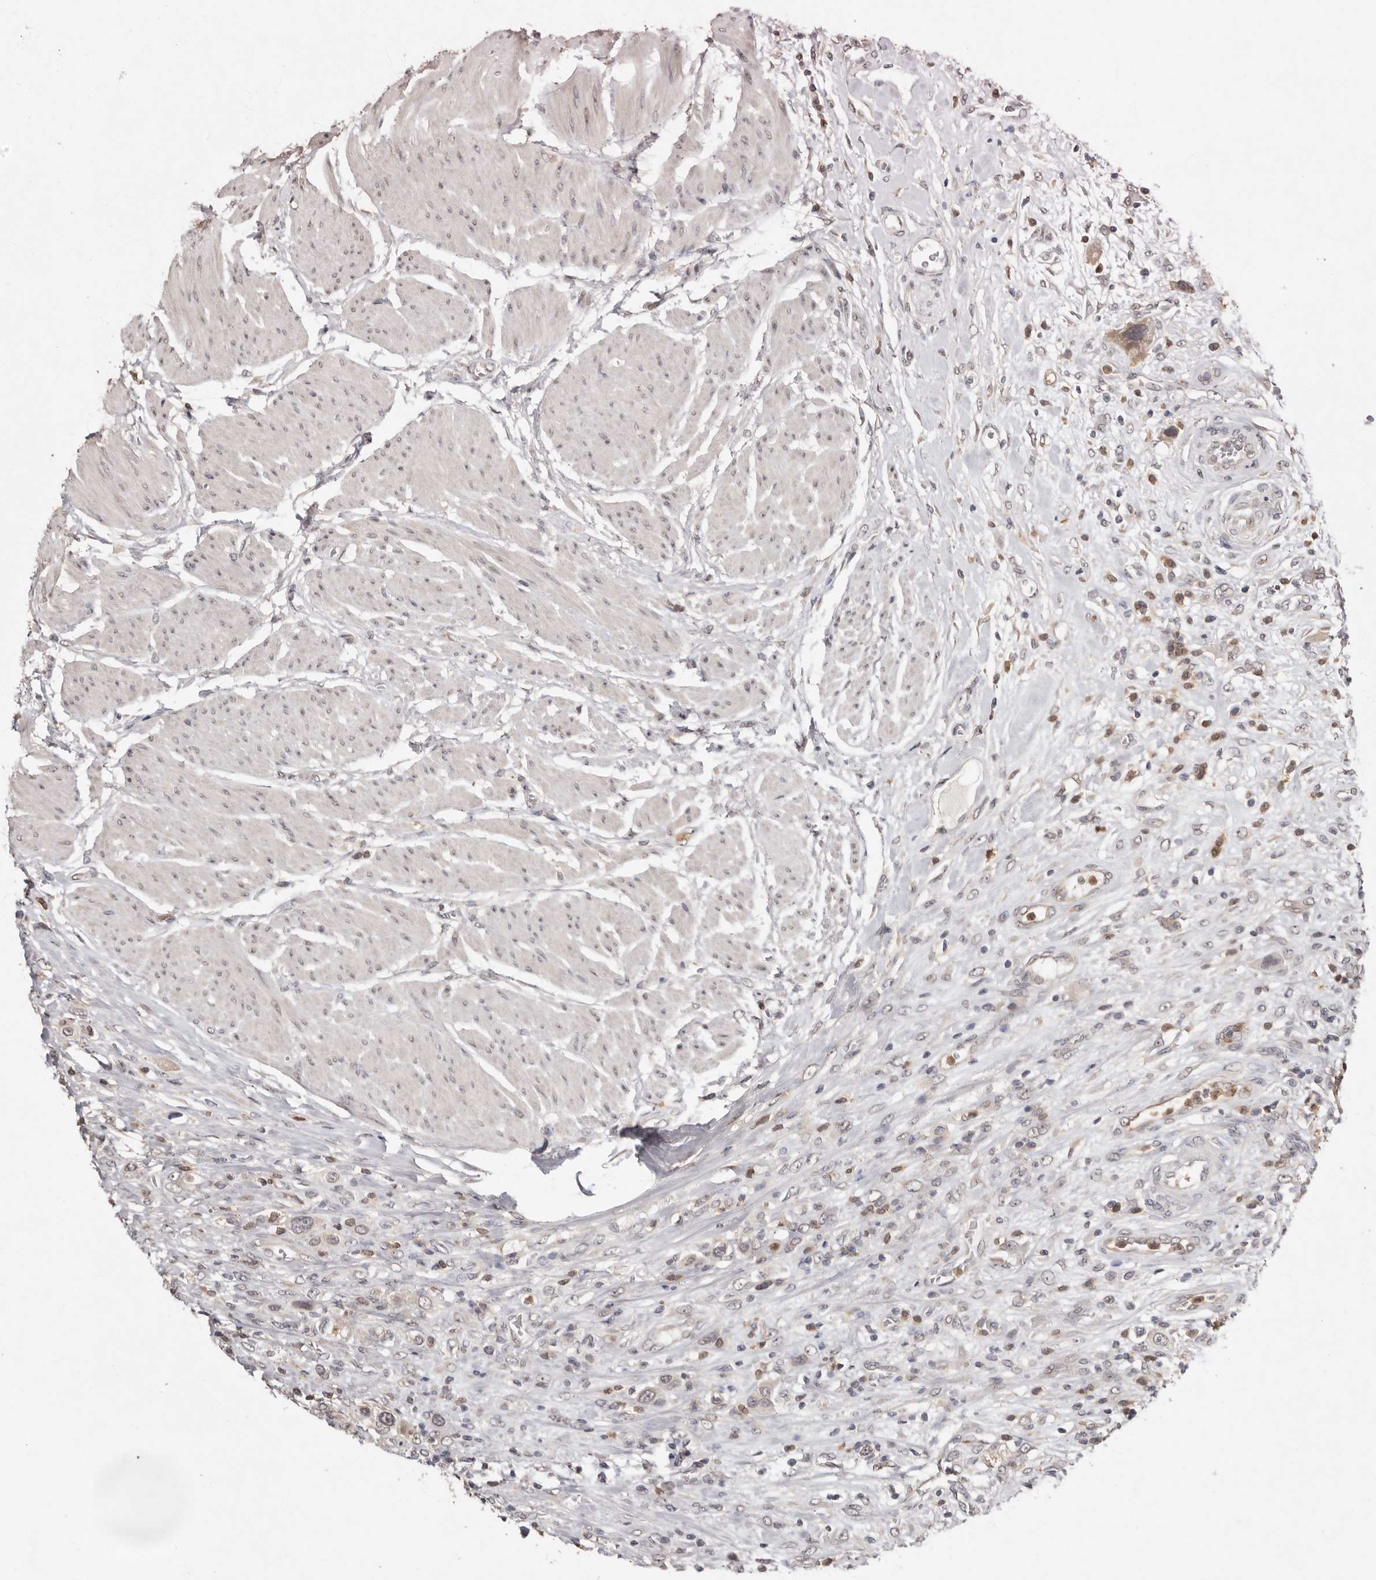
{"staining": {"intensity": "weak", "quantity": "<25%", "location": "cytoplasmic/membranous"}, "tissue": "urothelial cancer", "cell_type": "Tumor cells", "image_type": "cancer", "snomed": [{"axis": "morphology", "description": "Urothelial carcinoma, High grade"}, {"axis": "topography", "description": "Urinary bladder"}], "caption": "A micrograph of urothelial cancer stained for a protein displays no brown staining in tumor cells.", "gene": "SULT1E1", "patient": {"sex": "male", "age": 50}}